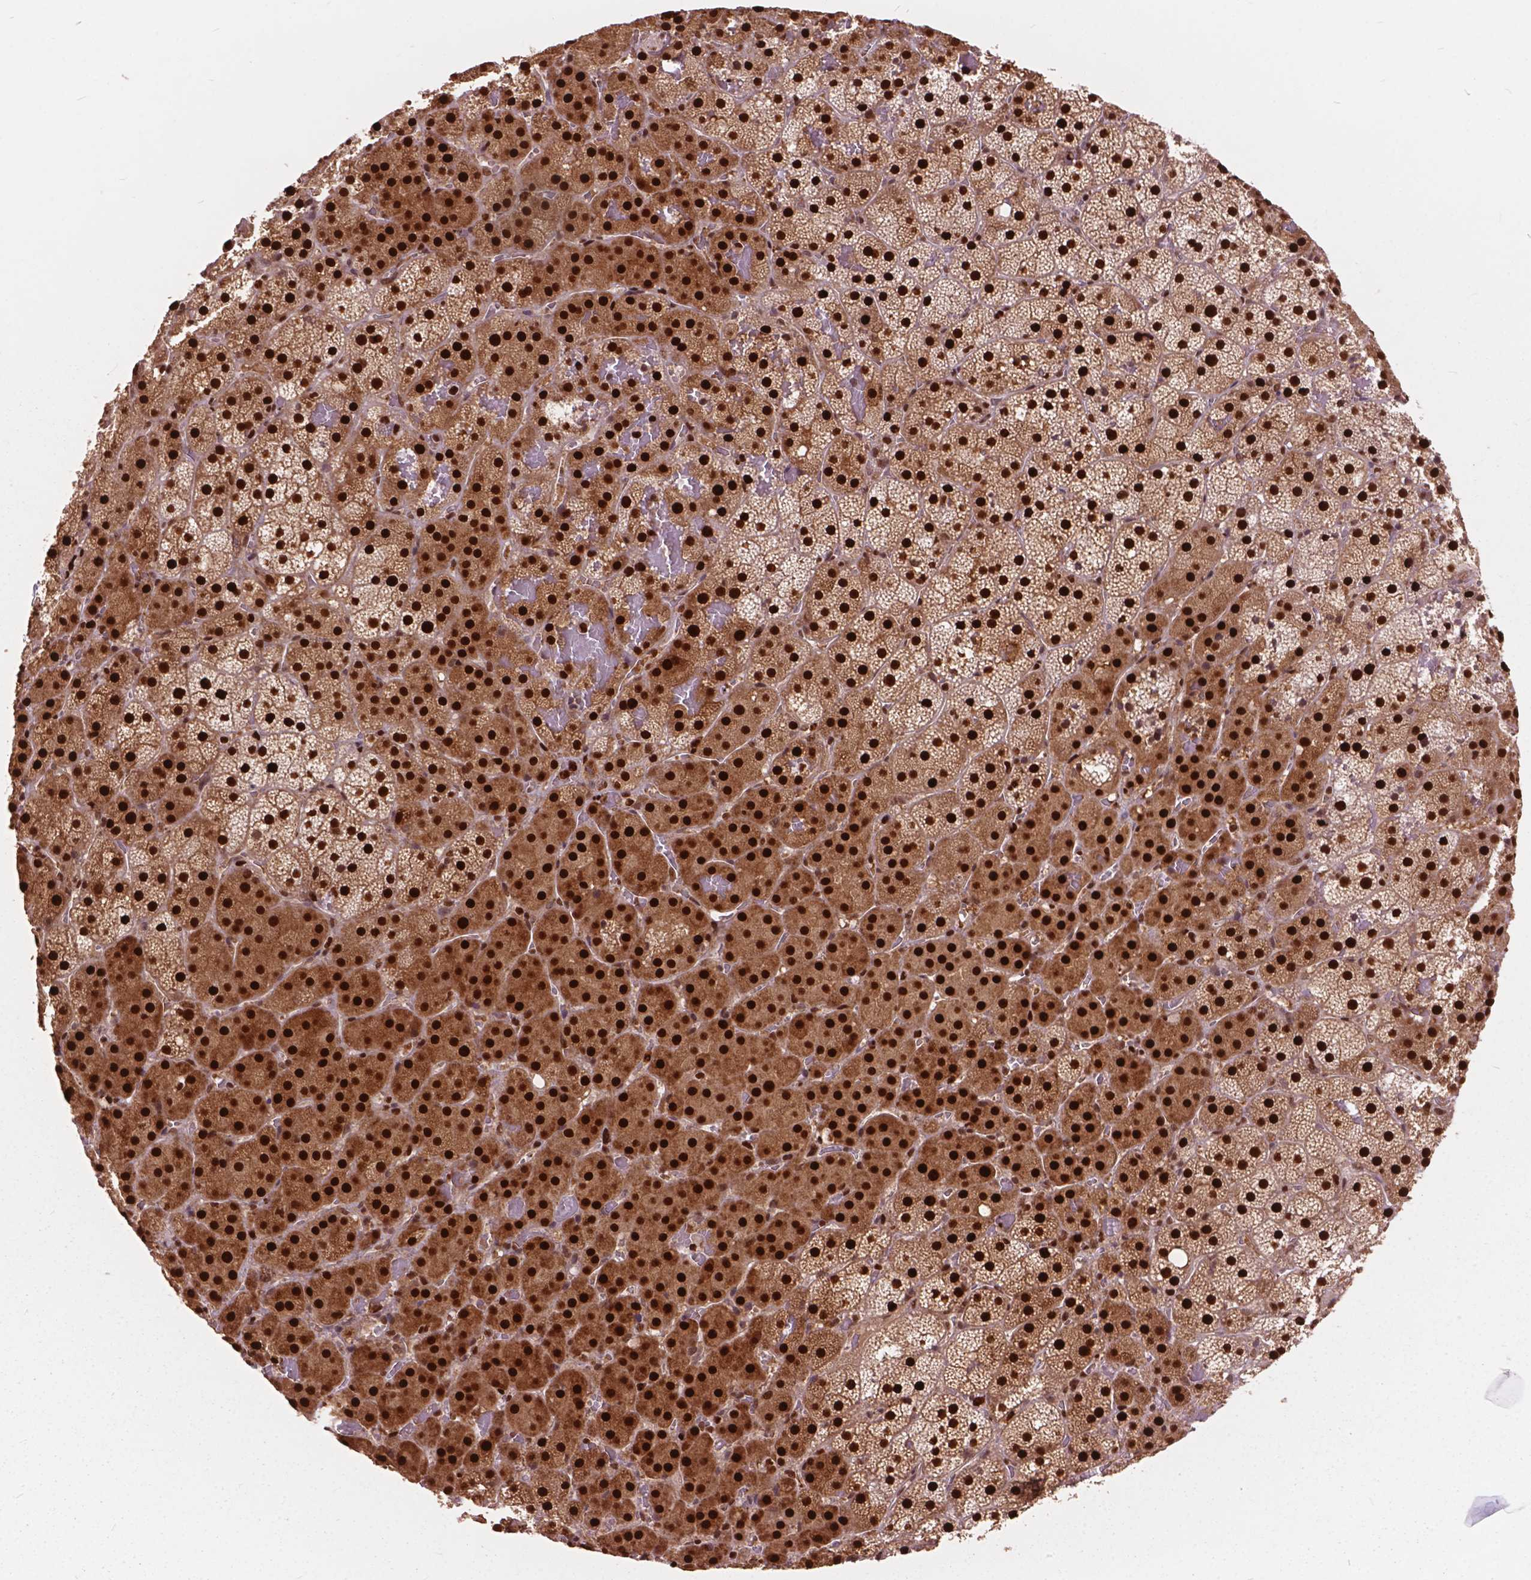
{"staining": {"intensity": "strong", "quantity": ">75%", "location": "cytoplasmic/membranous,nuclear"}, "tissue": "adrenal gland", "cell_type": "Glandular cells", "image_type": "normal", "snomed": [{"axis": "morphology", "description": "Normal tissue, NOS"}, {"axis": "topography", "description": "Adrenal gland"}], "caption": "This image displays immunohistochemistry (IHC) staining of benign adrenal gland, with high strong cytoplasmic/membranous,nuclear staining in approximately >75% of glandular cells.", "gene": "ANP32A", "patient": {"sex": "male", "age": 53}}